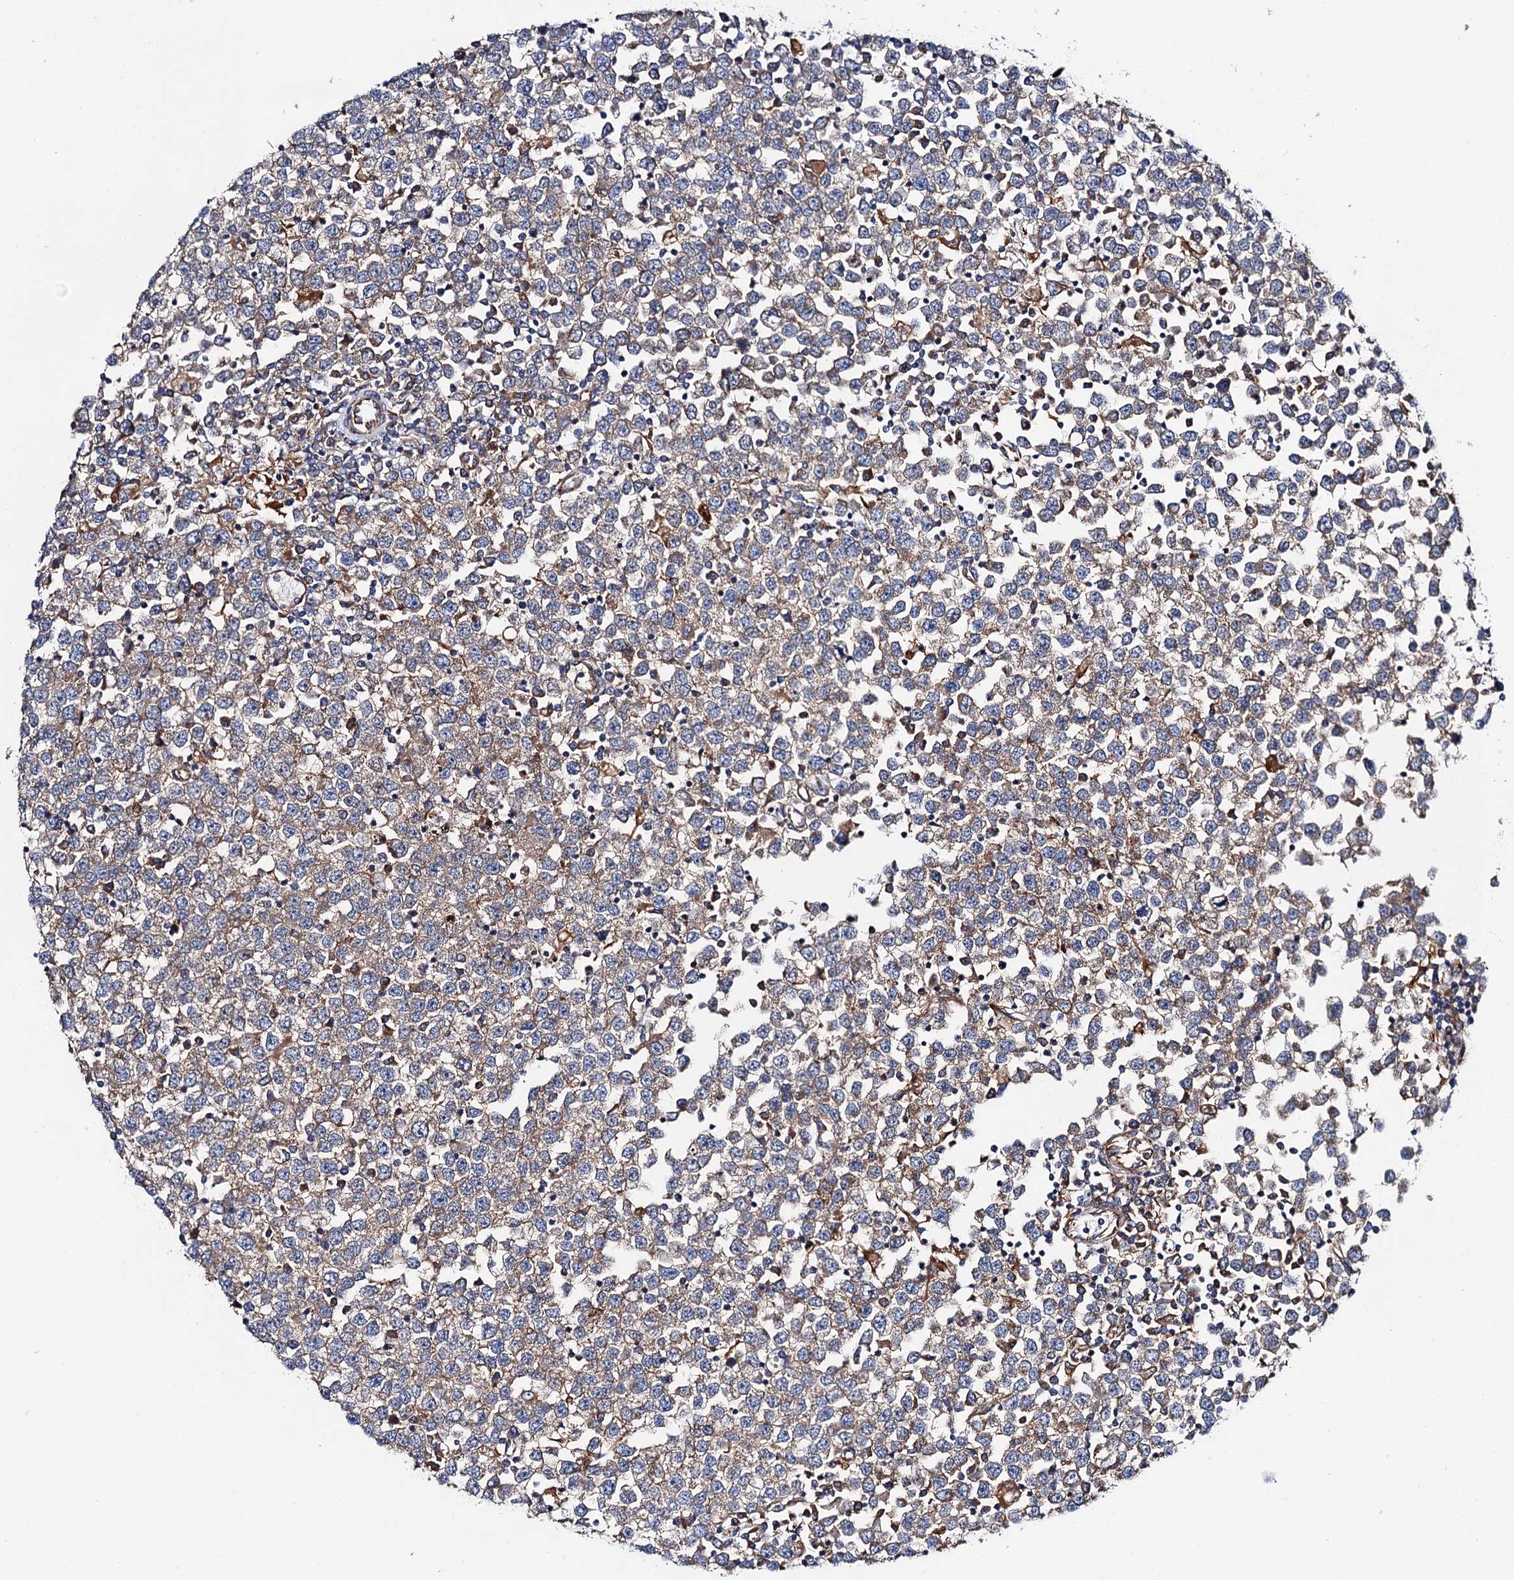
{"staining": {"intensity": "weak", "quantity": ">75%", "location": "cytoplasmic/membranous"}, "tissue": "testis cancer", "cell_type": "Tumor cells", "image_type": "cancer", "snomed": [{"axis": "morphology", "description": "Seminoma, NOS"}, {"axis": "topography", "description": "Testis"}], "caption": "A low amount of weak cytoplasmic/membranous positivity is appreciated in about >75% of tumor cells in testis seminoma tissue.", "gene": "MRPL48", "patient": {"sex": "male", "age": 65}}